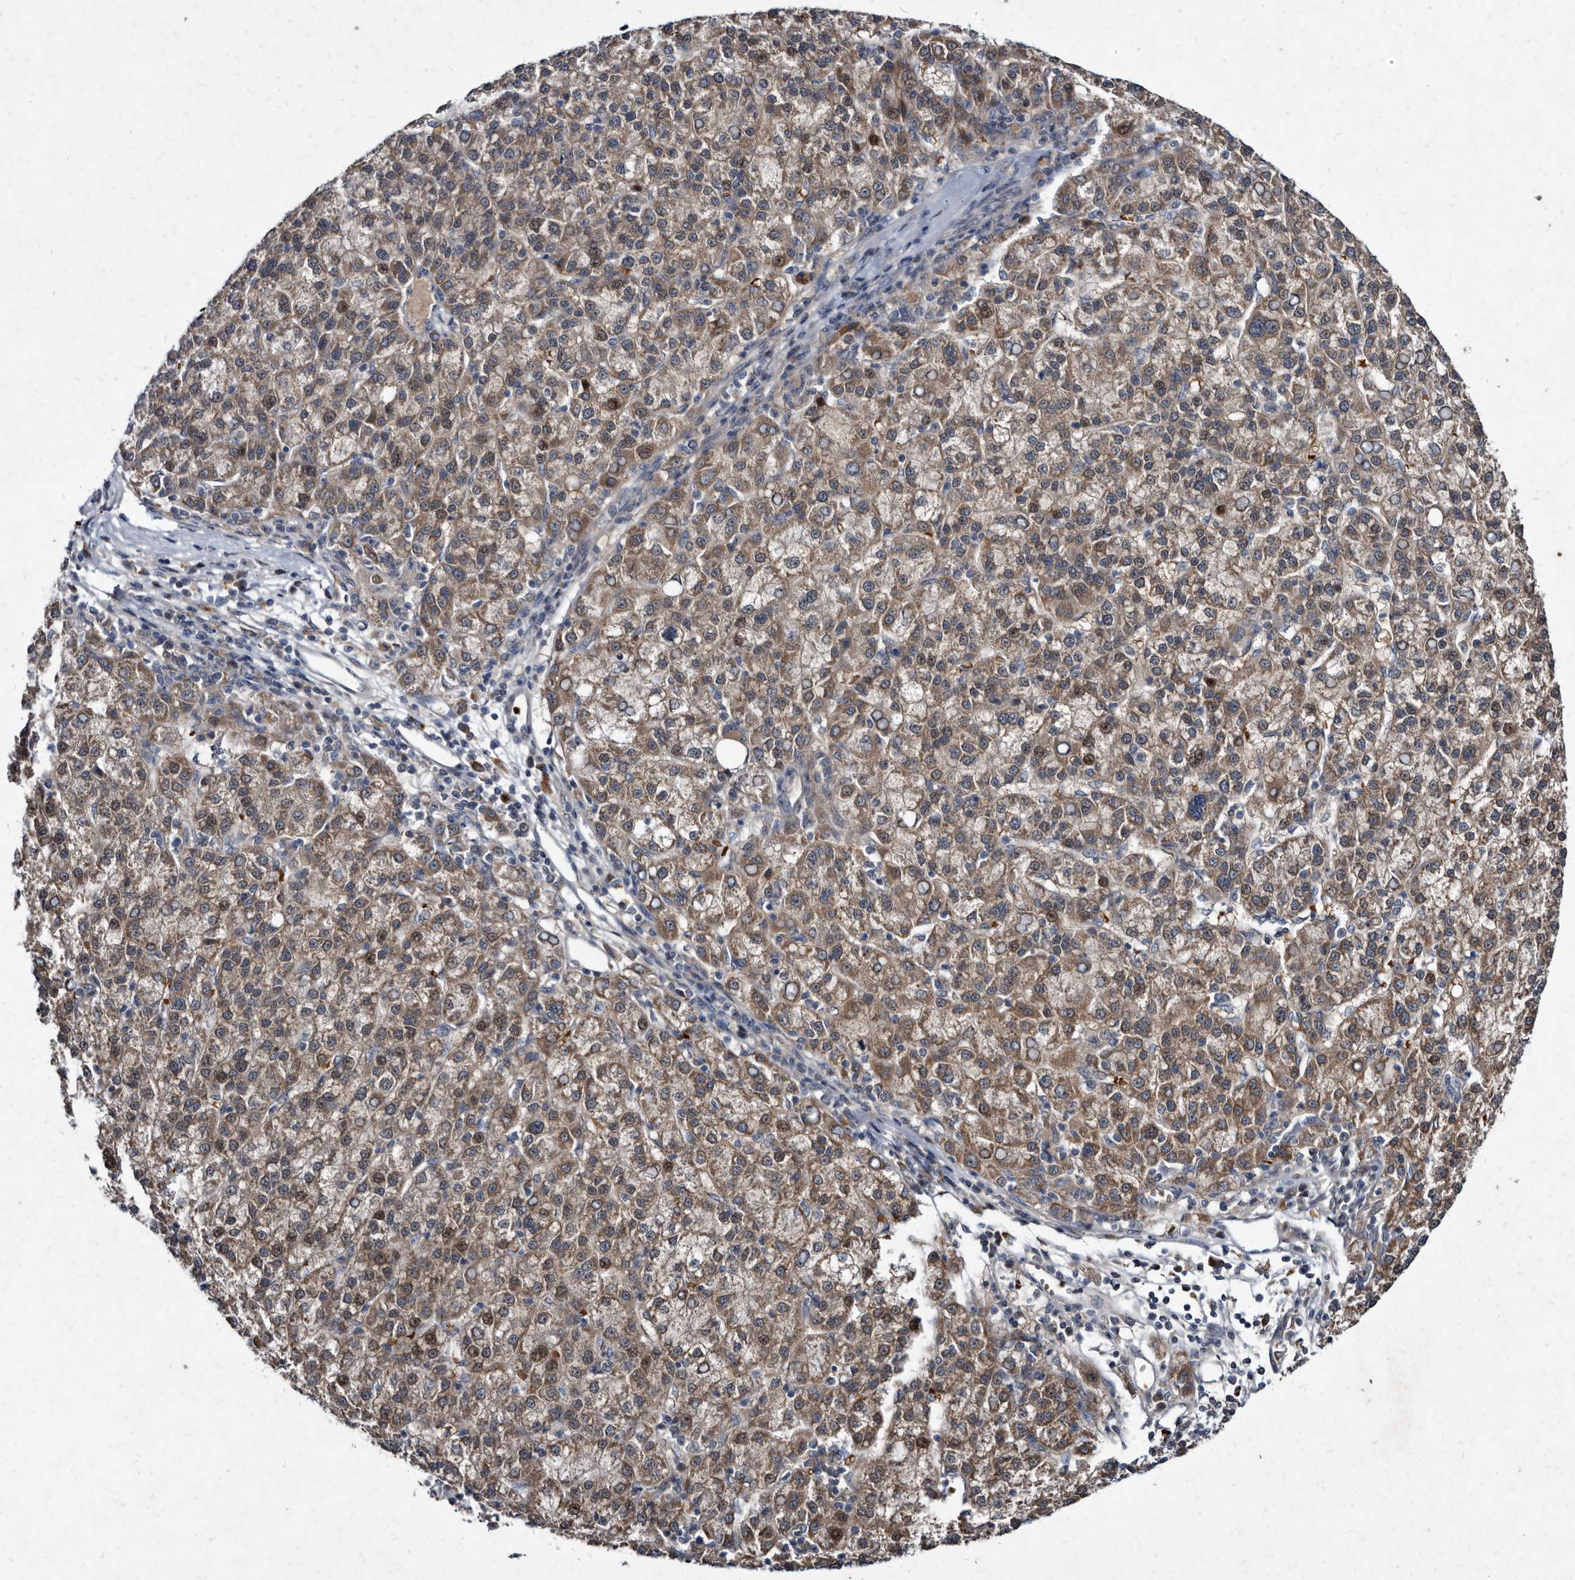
{"staining": {"intensity": "moderate", "quantity": ">75%", "location": "cytoplasmic/membranous"}, "tissue": "liver cancer", "cell_type": "Tumor cells", "image_type": "cancer", "snomed": [{"axis": "morphology", "description": "Carcinoma, Hepatocellular, NOS"}, {"axis": "topography", "description": "Liver"}], "caption": "Moderate cytoplasmic/membranous protein positivity is present in approximately >75% of tumor cells in hepatocellular carcinoma (liver).", "gene": "YPEL3", "patient": {"sex": "female", "age": 58}}